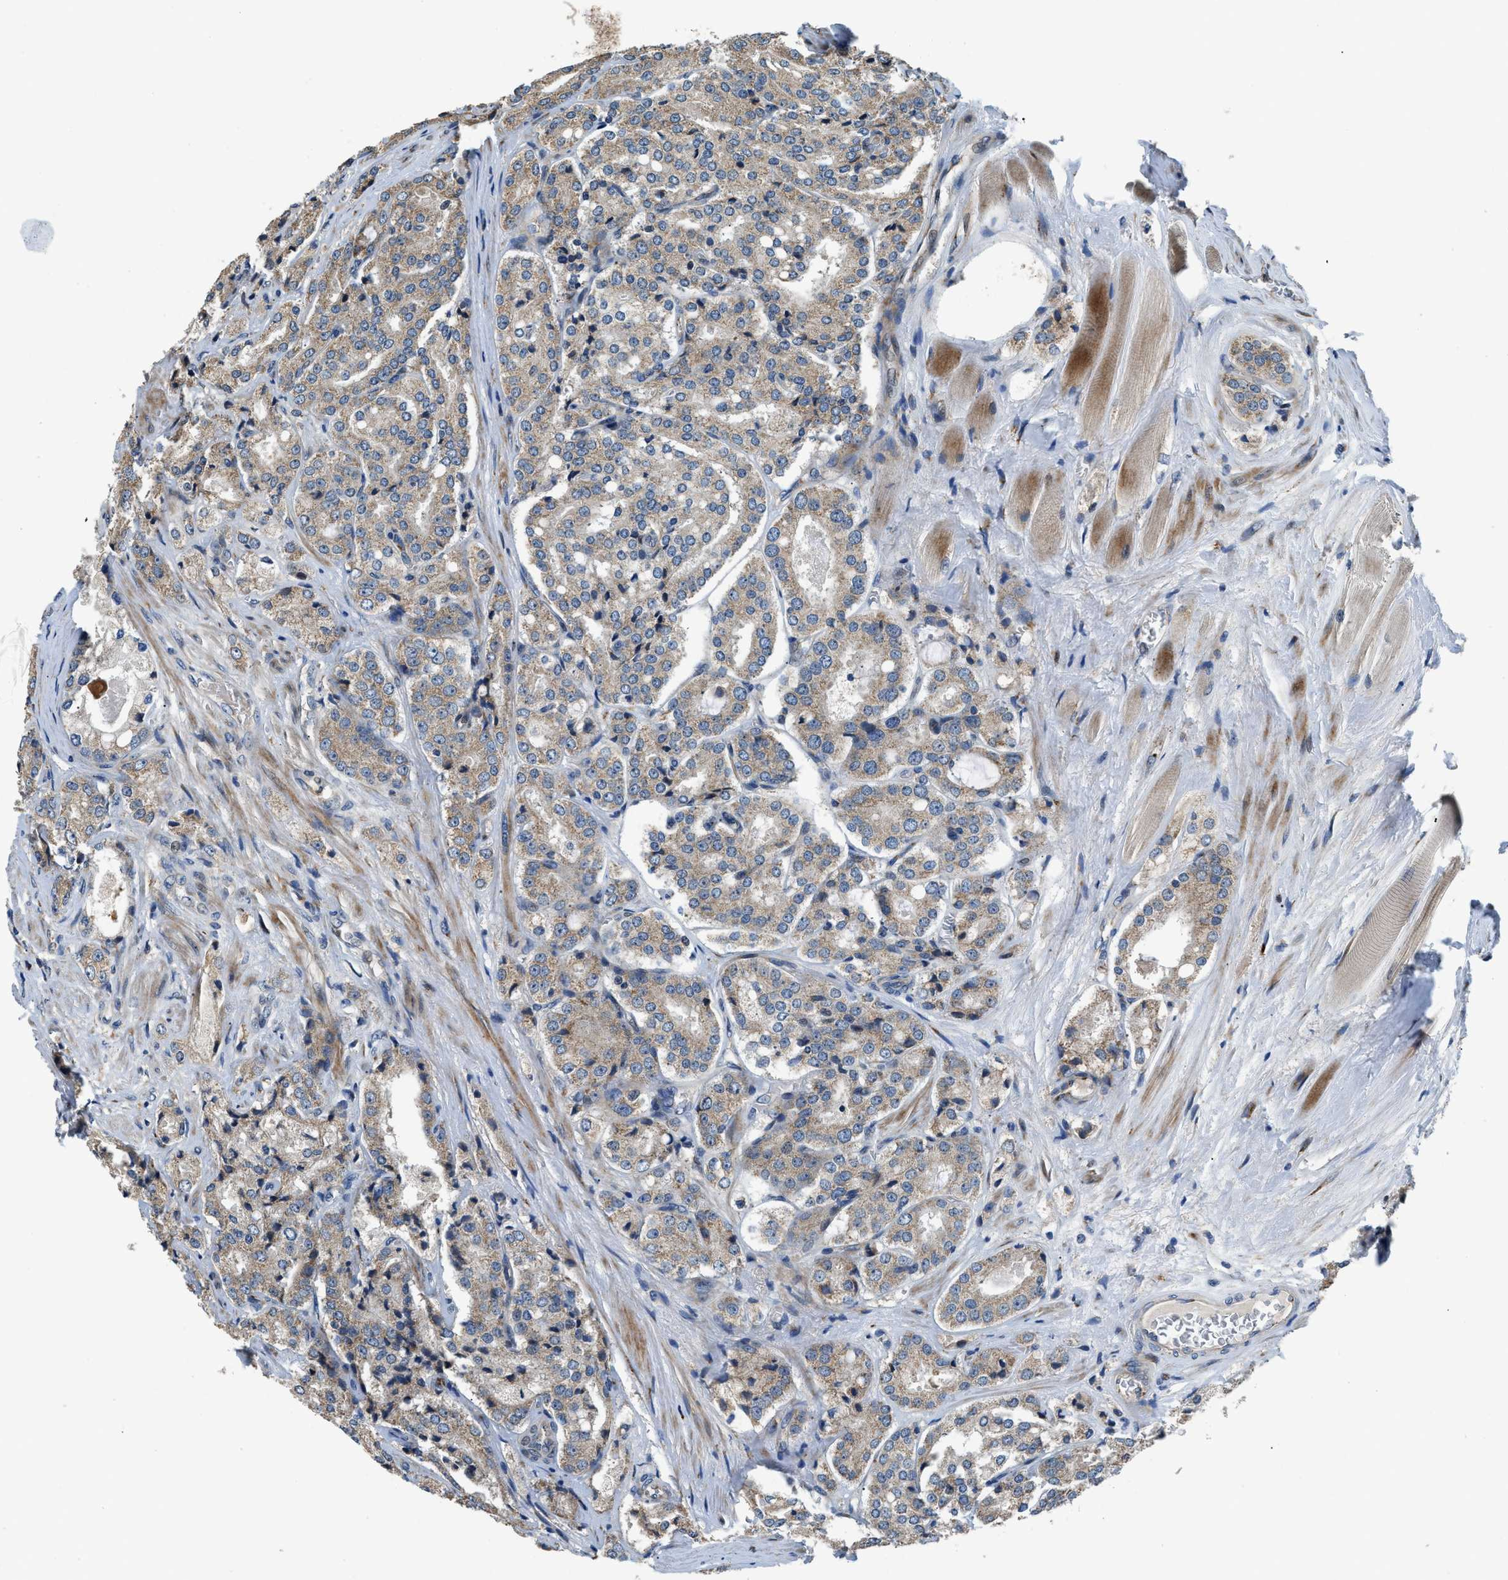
{"staining": {"intensity": "weak", "quantity": ">75%", "location": "cytoplasmic/membranous"}, "tissue": "prostate cancer", "cell_type": "Tumor cells", "image_type": "cancer", "snomed": [{"axis": "morphology", "description": "Adenocarcinoma, High grade"}, {"axis": "topography", "description": "Prostate"}], "caption": "An image of human prostate cancer stained for a protein demonstrates weak cytoplasmic/membranous brown staining in tumor cells.", "gene": "FUT8", "patient": {"sex": "male", "age": 65}}